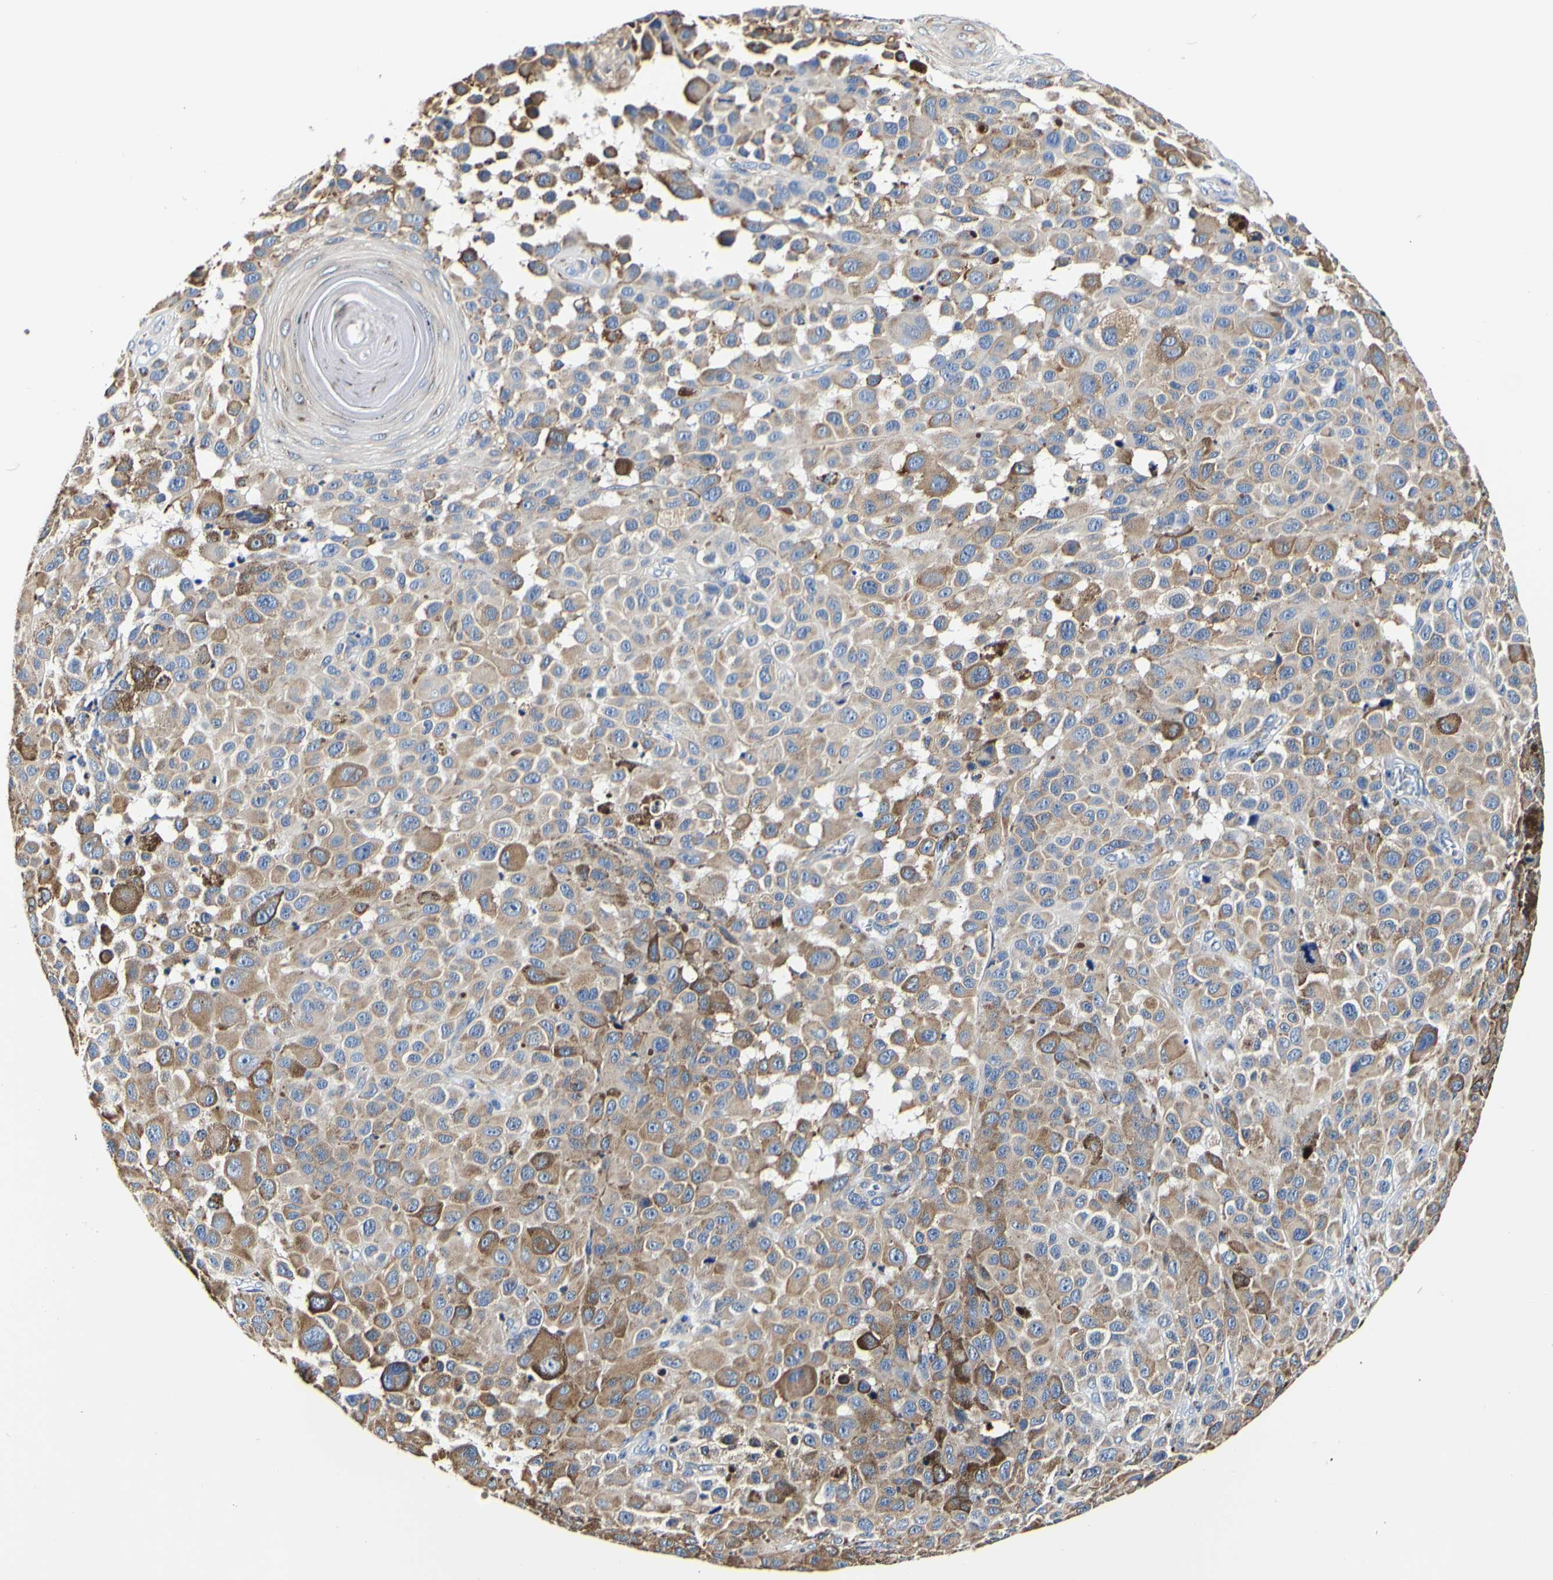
{"staining": {"intensity": "moderate", "quantity": "<25%", "location": "cytoplasmic/membranous"}, "tissue": "melanoma", "cell_type": "Tumor cells", "image_type": "cancer", "snomed": [{"axis": "morphology", "description": "Malignant melanoma, NOS"}, {"axis": "topography", "description": "Skin"}], "caption": "High-power microscopy captured an immunohistochemistry image of melanoma, revealing moderate cytoplasmic/membranous staining in about <25% of tumor cells.", "gene": "P4HB", "patient": {"sex": "male", "age": 96}}